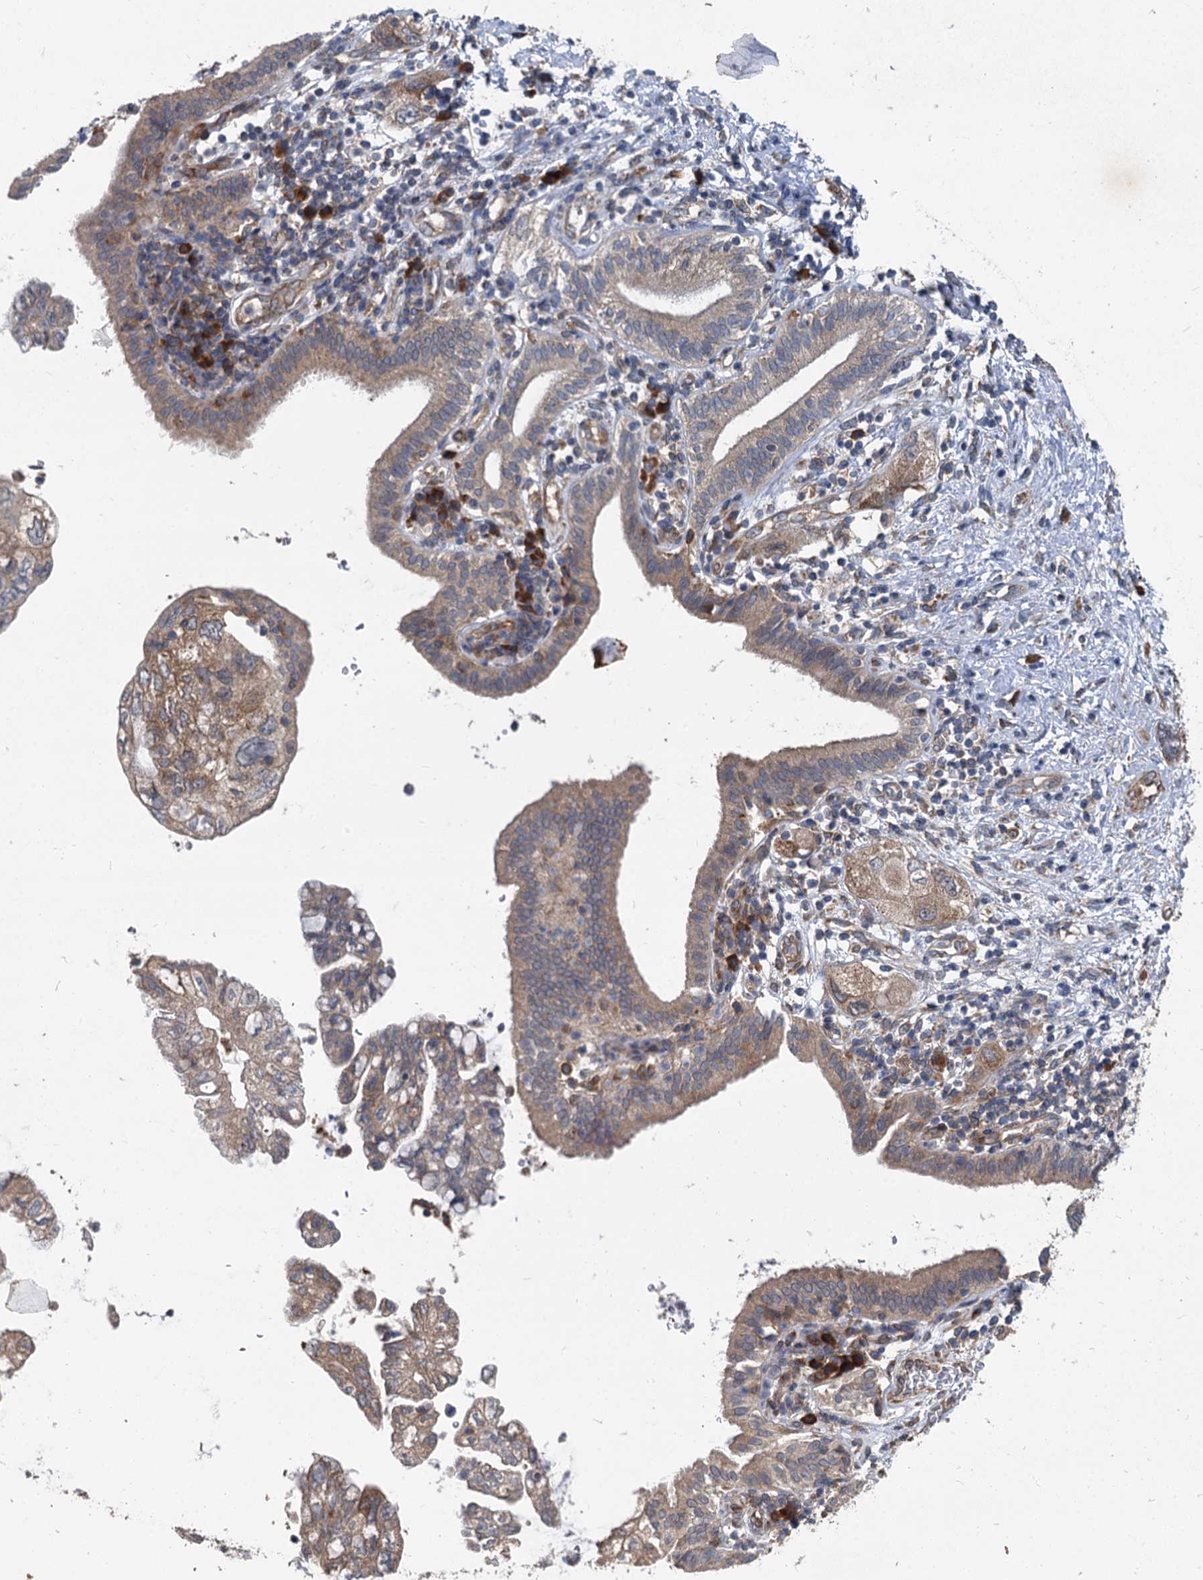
{"staining": {"intensity": "moderate", "quantity": ">75%", "location": "cytoplasmic/membranous"}, "tissue": "pancreatic cancer", "cell_type": "Tumor cells", "image_type": "cancer", "snomed": [{"axis": "morphology", "description": "Adenocarcinoma, NOS"}, {"axis": "topography", "description": "Pancreas"}], "caption": "Adenocarcinoma (pancreatic) tissue demonstrates moderate cytoplasmic/membranous expression in approximately >75% of tumor cells, visualized by immunohistochemistry.", "gene": "EIF2B2", "patient": {"sex": "female", "age": 73}}